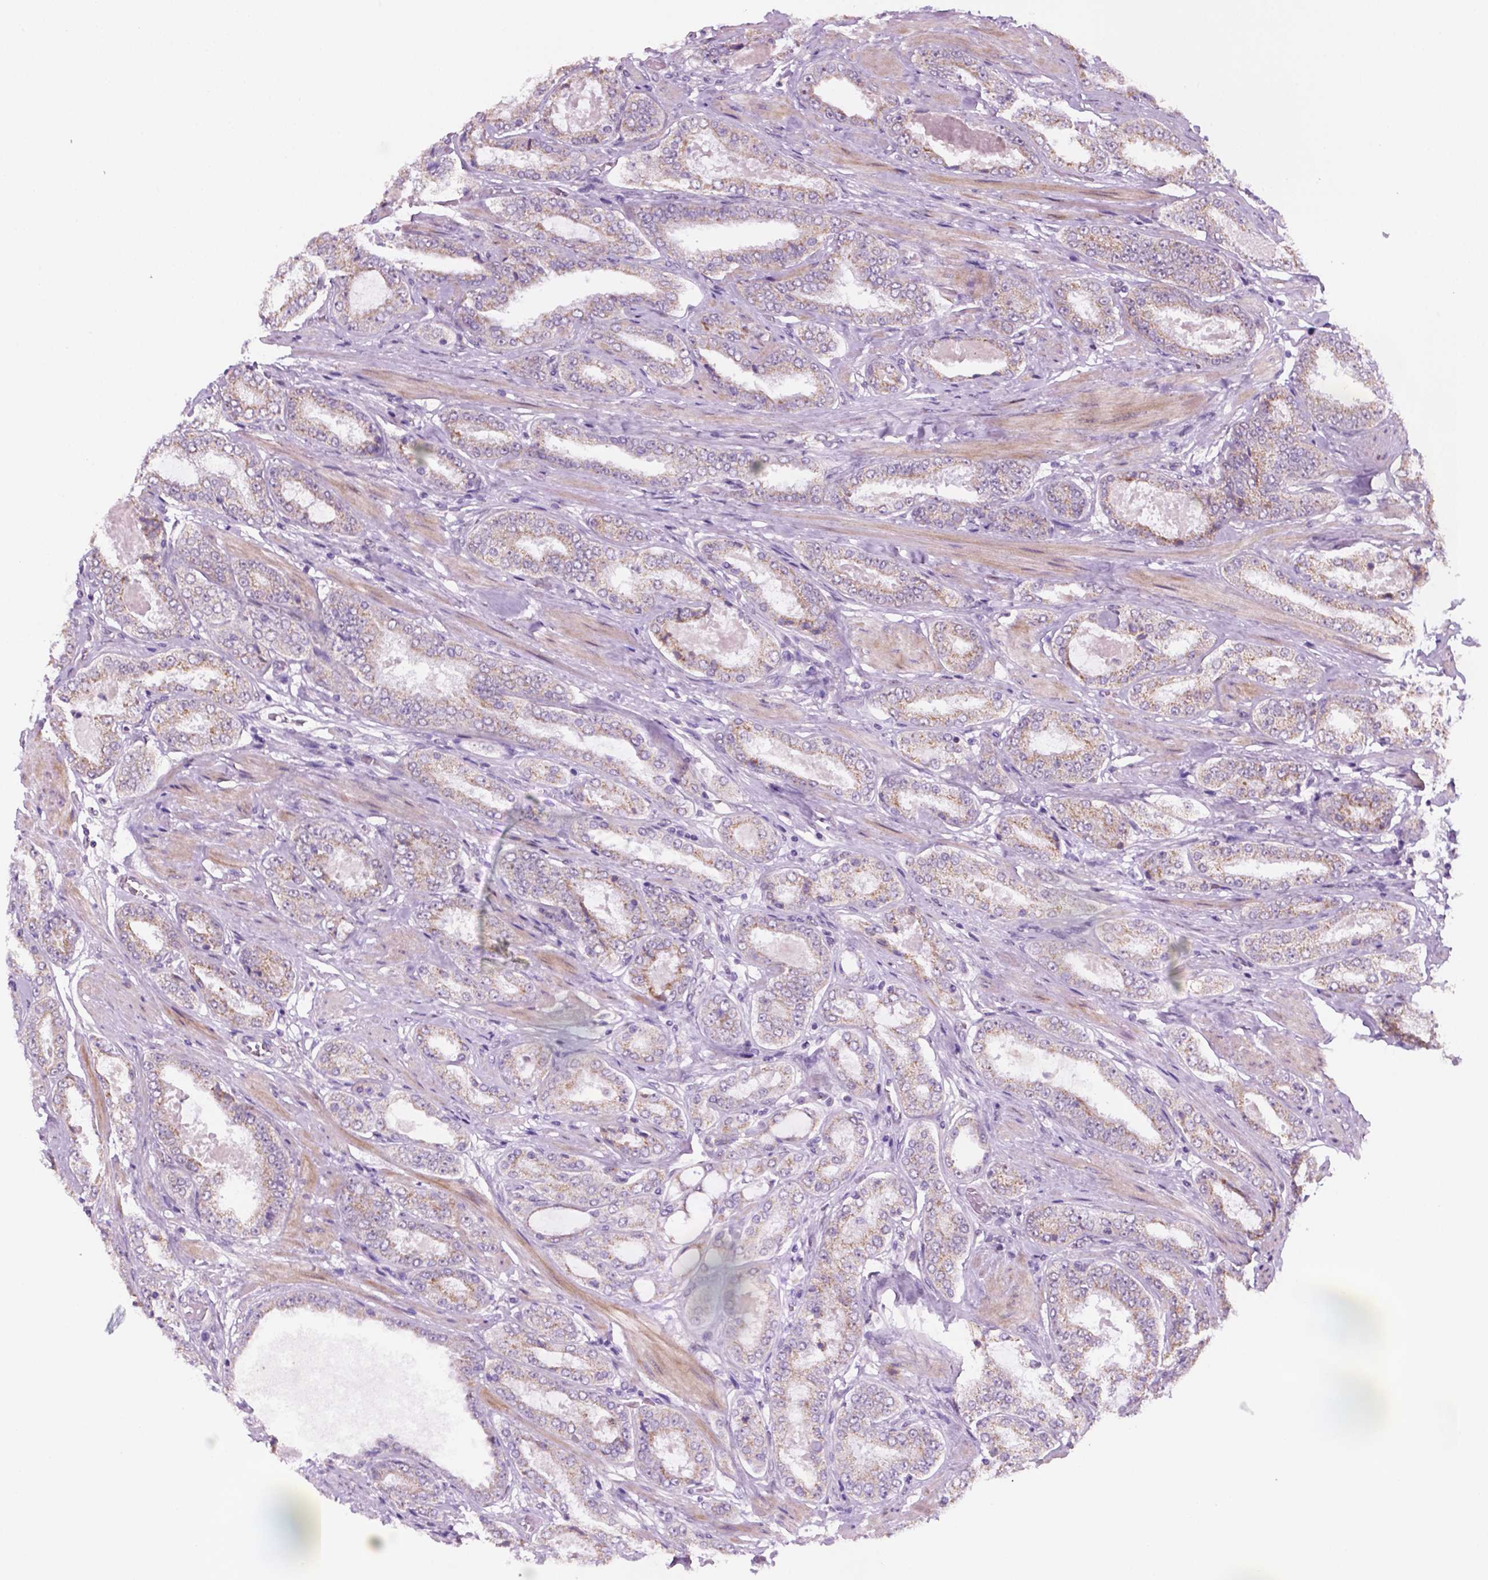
{"staining": {"intensity": "negative", "quantity": "none", "location": "none"}, "tissue": "prostate cancer", "cell_type": "Tumor cells", "image_type": "cancer", "snomed": [{"axis": "morphology", "description": "Adenocarcinoma, High grade"}, {"axis": "topography", "description": "Prostate"}], "caption": "Tumor cells show no significant protein expression in prostate cancer (high-grade adenocarcinoma). Brightfield microscopy of immunohistochemistry (IHC) stained with DAB (brown) and hematoxylin (blue), captured at high magnification.", "gene": "C18orf21", "patient": {"sex": "male", "age": 63}}